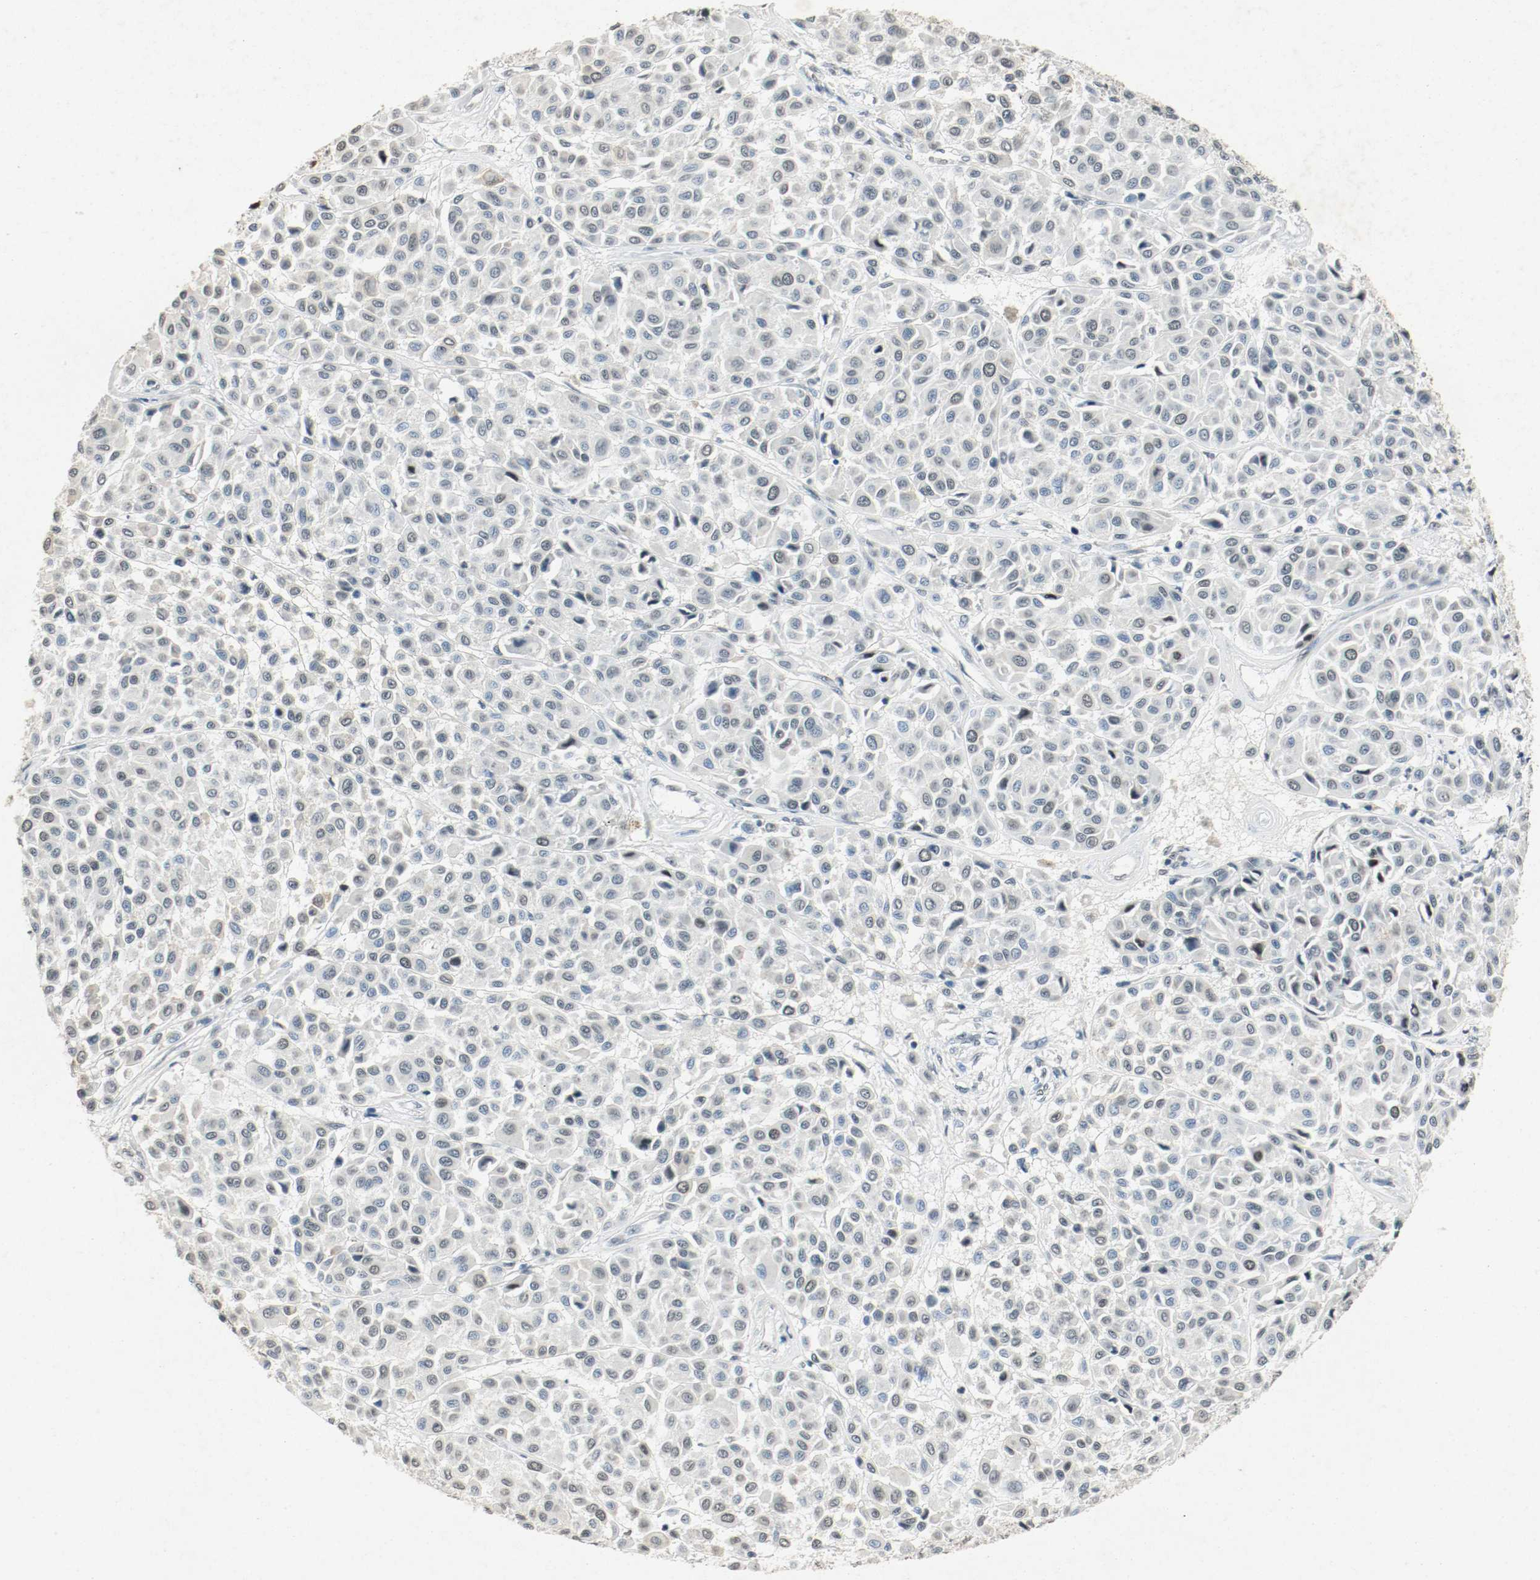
{"staining": {"intensity": "weak", "quantity": "25%-75%", "location": "nuclear"}, "tissue": "melanoma", "cell_type": "Tumor cells", "image_type": "cancer", "snomed": [{"axis": "morphology", "description": "Malignant melanoma, Metastatic site"}, {"axis": "topography", "description": "Soft tissue"}], "caption": "The image exhibits staining of malignant melanoma (metastatic site), revealing weak nuclear protein positivity (brown color) within tumor cells. (brown staining indicates protein expression, while blue staining denotes nuclei).", "gene": "DNMT1", "patient": {"sex": "male", "age": 41}}